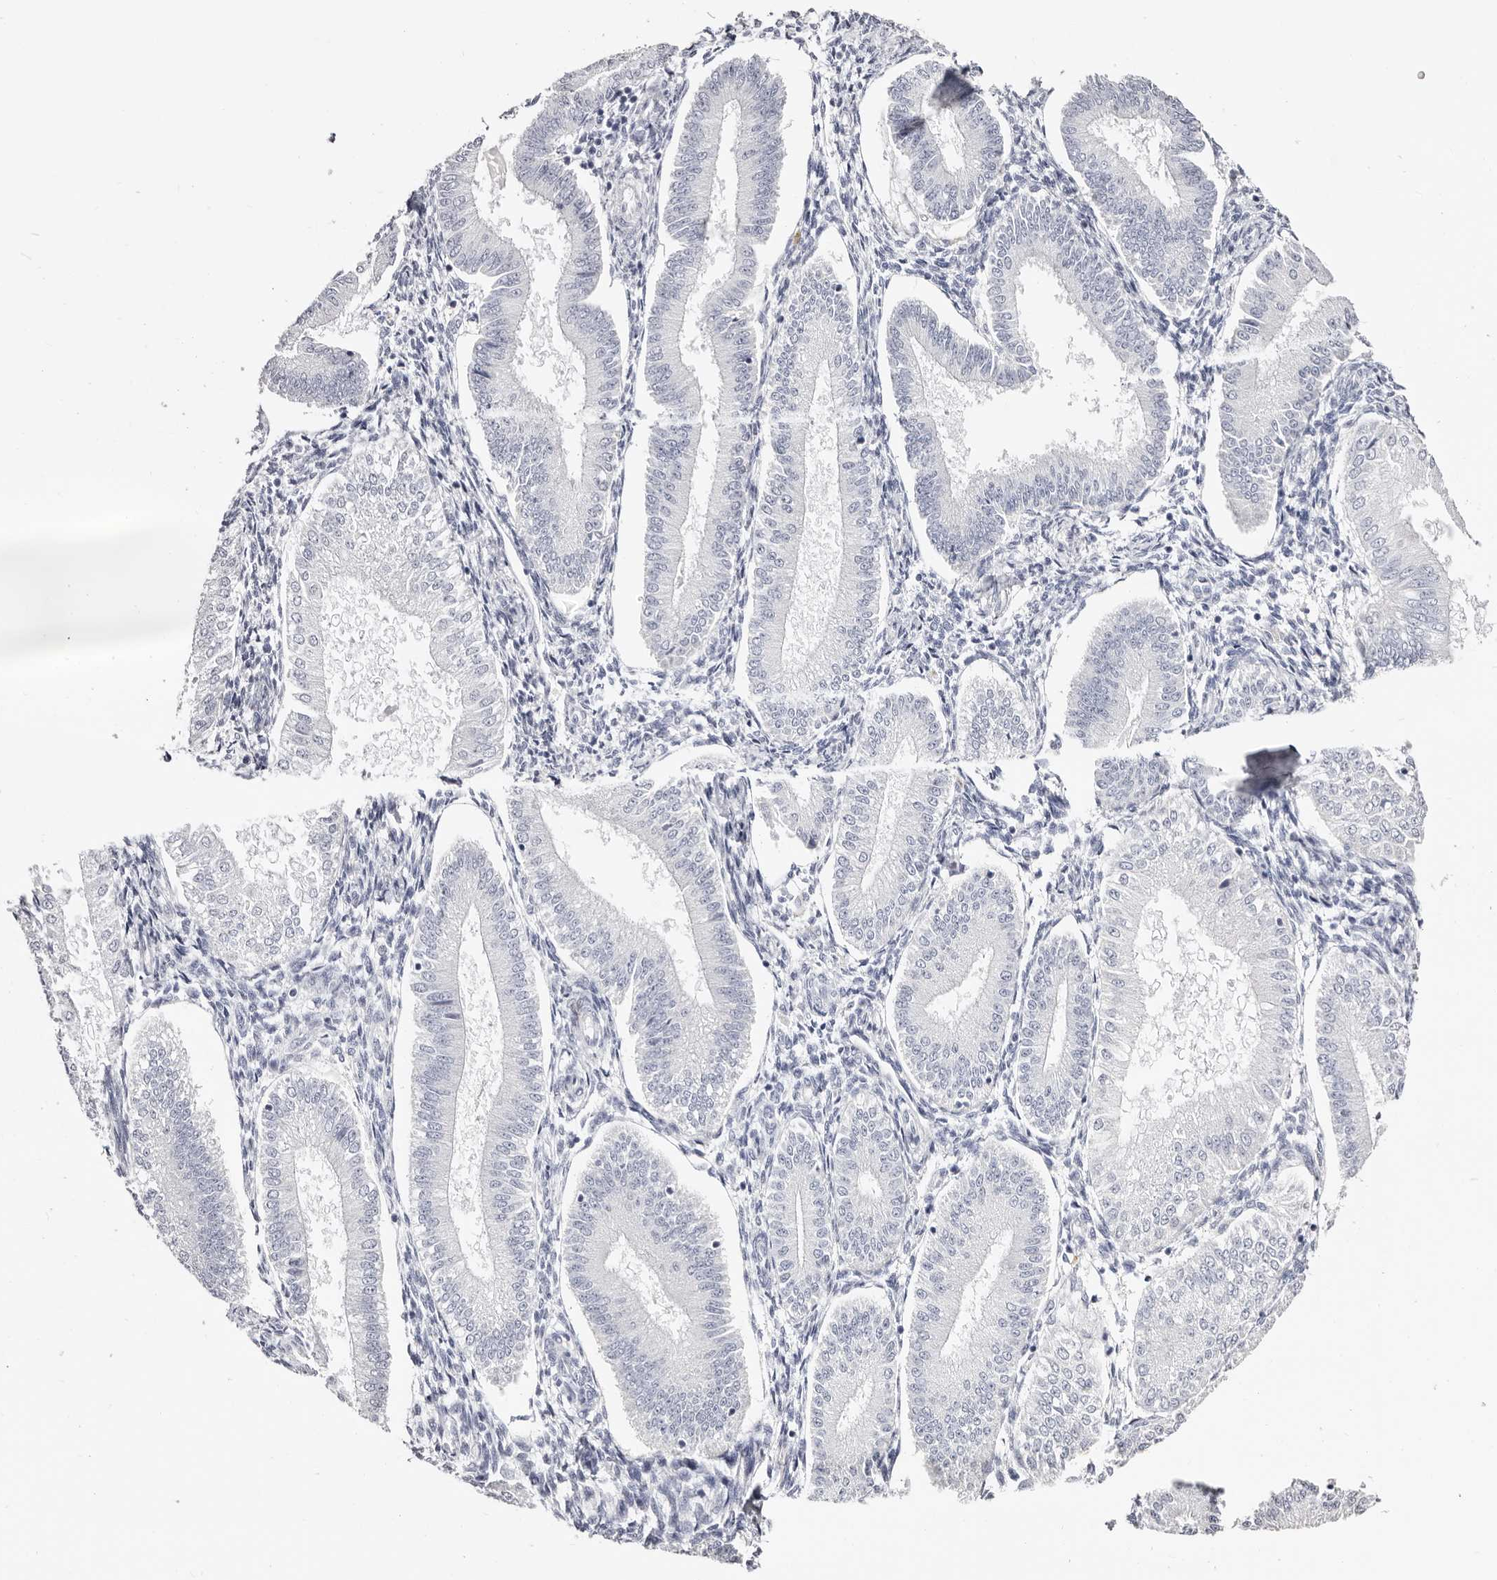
{"staining": {"intensity": "negative", "quantity": "none", "location": "none"}, "tissue": "endometrium", "cell_type": "Cells in endometrial stroma", "image_type": "normal", "snomed": [{"axis": "morphology", "description": "Normal tissue, NOS"}, {"axis": "topography", "description": "Endometrium"}], "caption": "The micrograph exhibits no staining of cells in endometrial stroma in unremarkable endometrium.", "gene": "AKNAD1", "patient": {"sex": "female", "age": 39}}